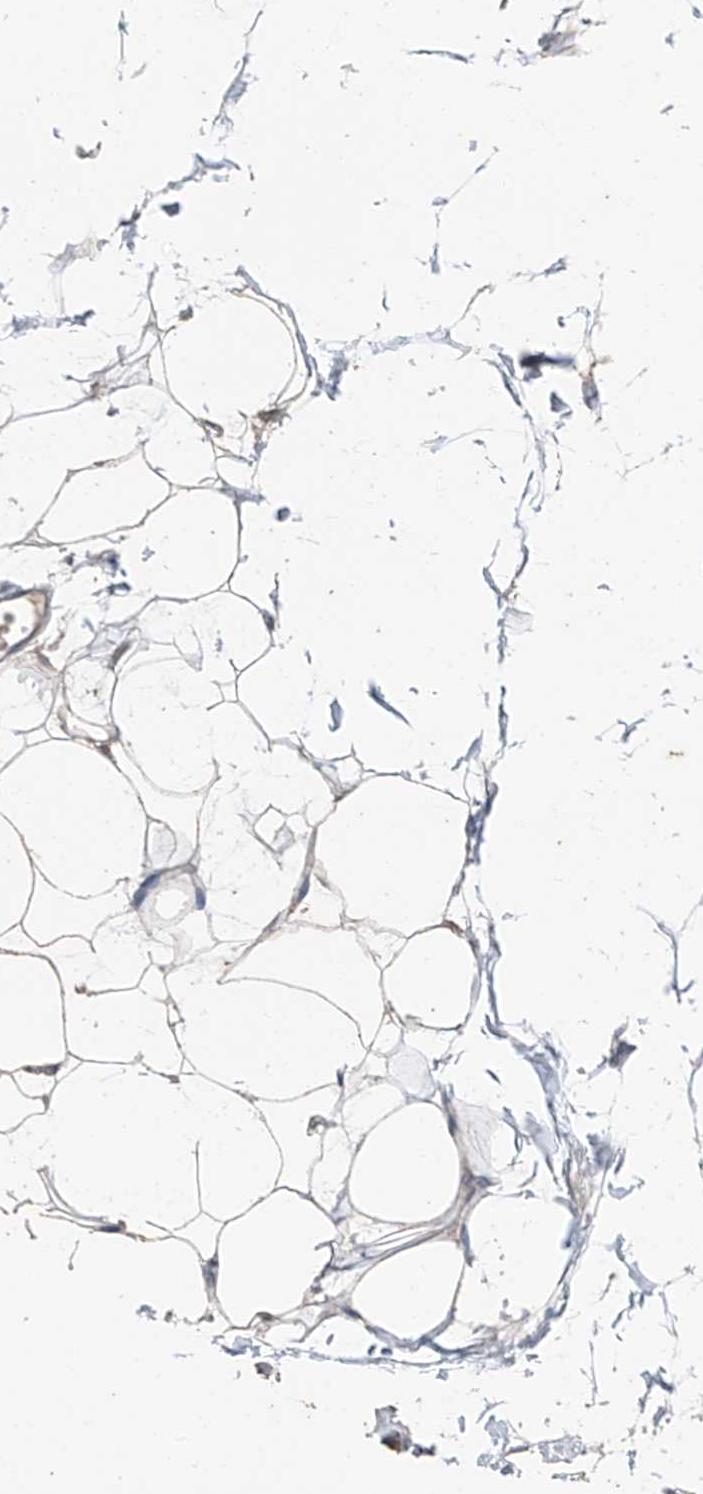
{"staining": {"intensity": "negative", "quantity": "none", "location": "none"}, "tissue": "adipose tissue", "cell_type": "Adipocytes", "image_type": "normal", "snomed": [{"axis": "morphology", "description": "Normal tissue, NOS"}, {"axis": "topography", "description": "Breast"}], "caption": "The photomicrograph exhibits no significant positivity in adipocytes of adipose tissue. (DAB (3,3'-diaminobenzidine) IHC, high magnification).", "gene": "MAMLD1", "patient": {"sex": "female", "age": 23}}